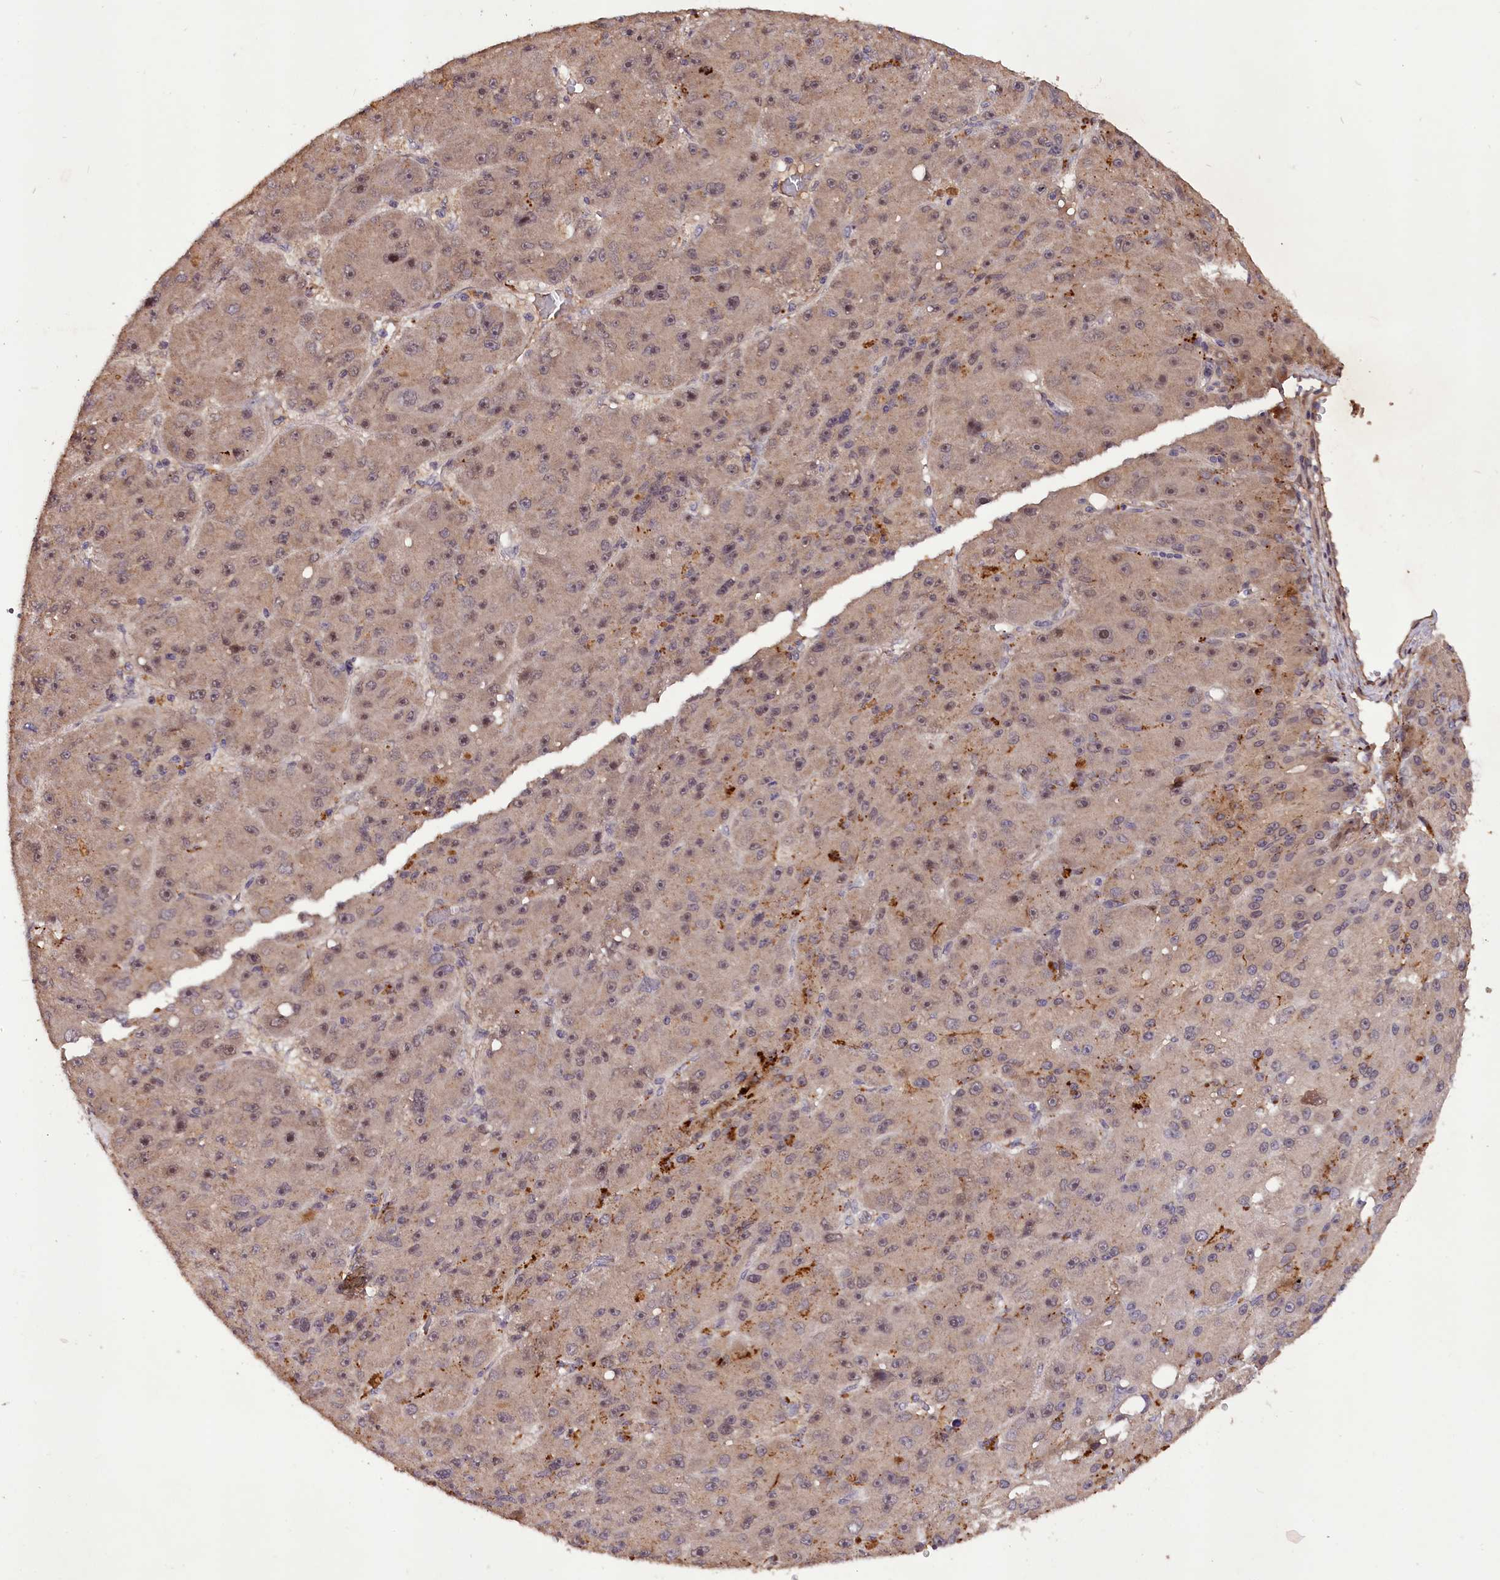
{"staining": {"intensity": "weak", "quantity": "25%-75%", "location": "cytoplasmic/membranous,nuclear"}, "tissue": "liver cancer", "cell_type": "Tumor cells", "image_type": "cancer", "snomed": [{"axis": "morphology", "description": "Carcinoma, Hepatocellular, NOS"}, {"axis": "topography", "description": "Liver"}], "caption": "A photomicrograph of liver hepatocellular carcinoma stained for a protein exhibits weak cytoplasmic/membranous and nuclear brown staining in tumor cells.", "gene": "DNAJB9", "patient": {"sex": "male", "age": 67}}